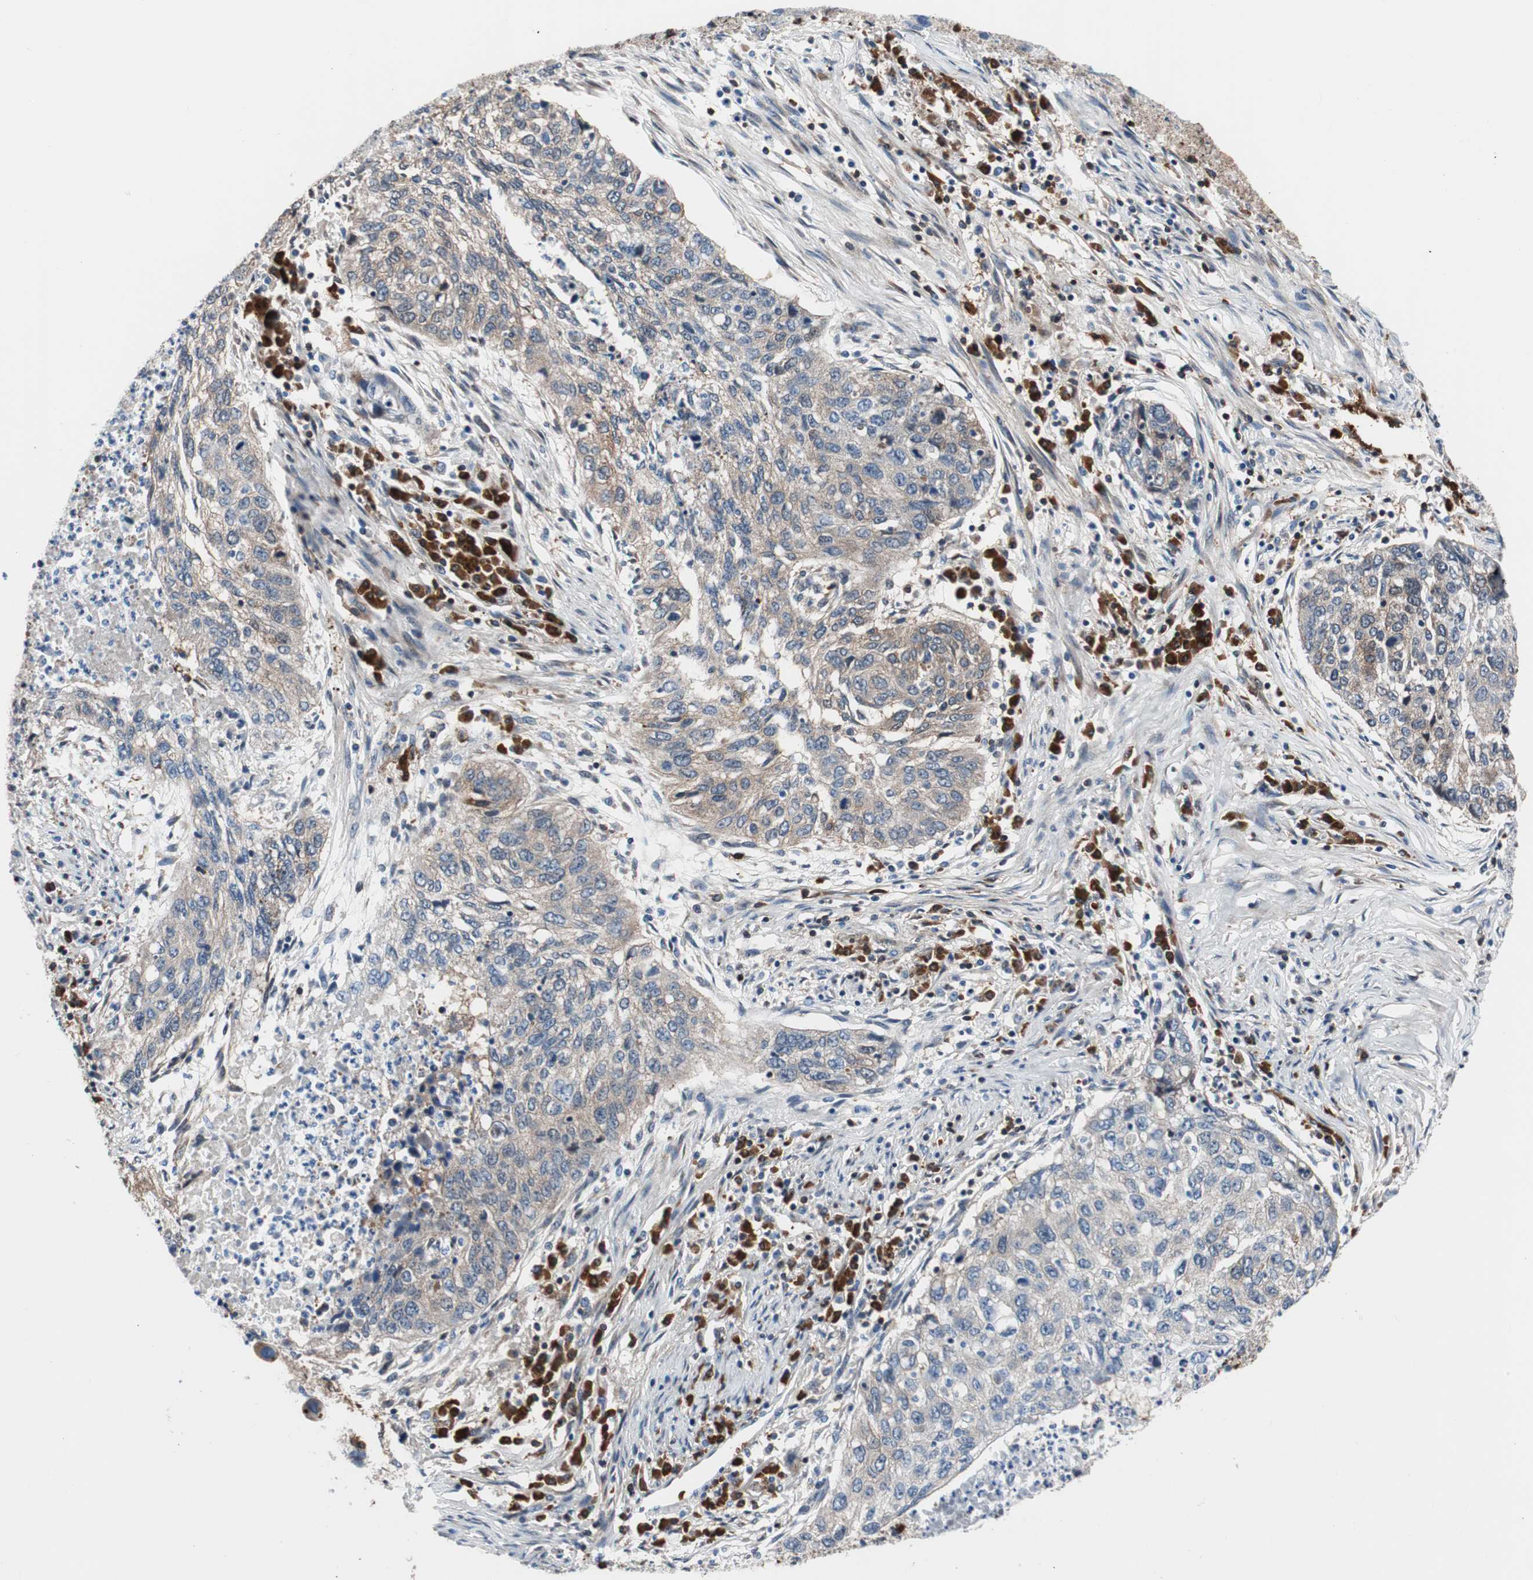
{"staining": {"intensity": "weak", "quantity": "25%-75%", "location": "cytoplasmic/membranous"}, "tissue": "lung cancer", "cell_type": "Tumor cells", "image_type": "cancer", "snomed": [{"axis": "morphology", "description": "Squamous cell carcinoma, NOS"}, {"axis": "topography", "description": "Lung"}], "caption": "Protein expression analysis of lung squamous cell carcinoma shows weak cytoplasmic/membranous staining in approximately 25%-75% of tumor cells. (DAB IHC, brown staining for protein, blue staining for nuclei).", "gene": "PRDX2", "patient": {"sex": "female", "age": 63}}